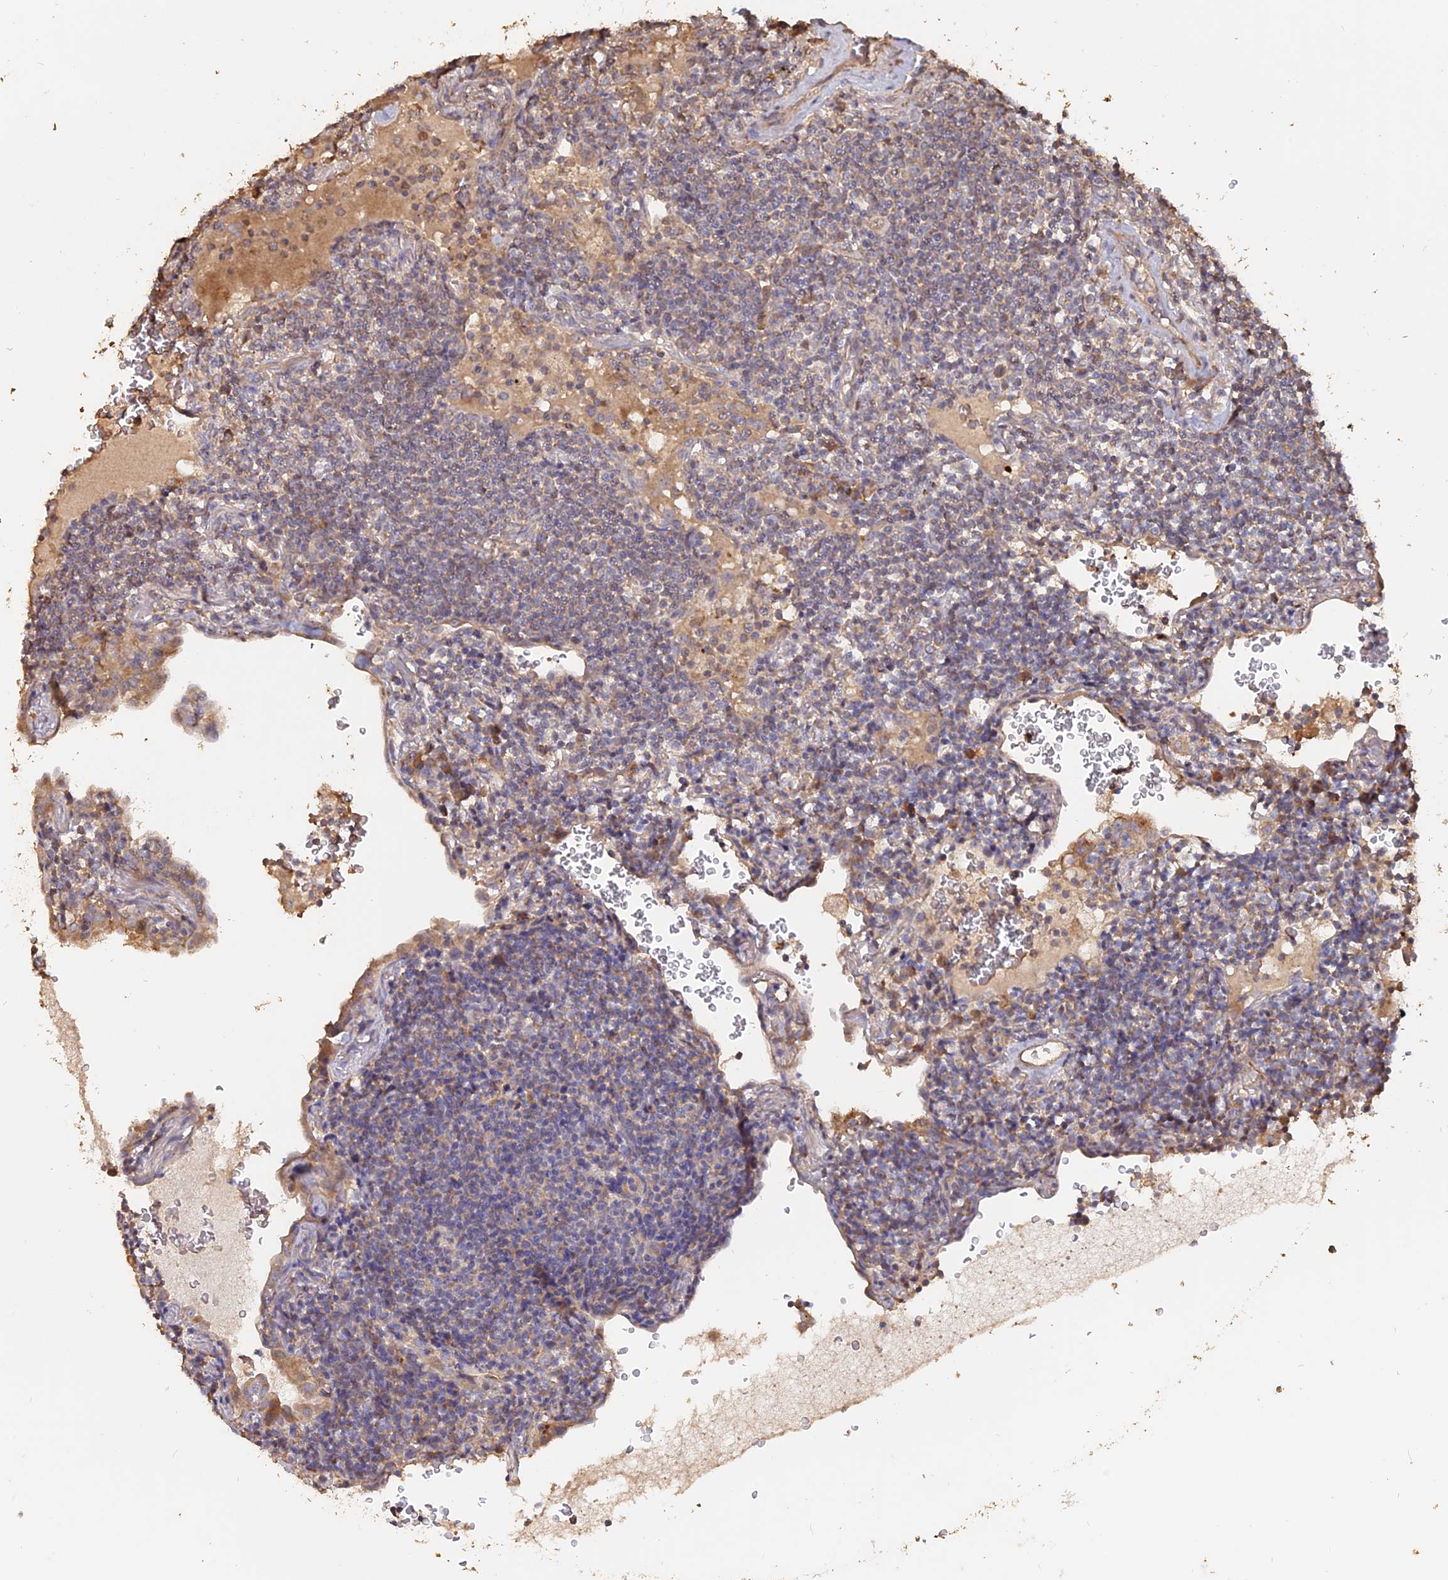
{"staining": {"intensity": "negative", "quantity": "none", "location": "none"}, "tissue": "lymphoma", "cell_type": "Tumor cells", "image_type": "cancer", "snomed": [{"axis": "morphology", "description": "Malignant lymphoma, non-Hodgkin's type, Low grade"}, {"axis": "topography", "description": "Lung"}], "caption": "Immunohistochemical staining of human lymphoma exhibits no significant positivity in tumor cells. The staining is performed using DAB (3,3'-diaminobenzidine) brown chromogen with nuclei counter-stained in using hematoxylin.", "gene": "LAYN", "patient": {"sex": "female", "age": 71}}